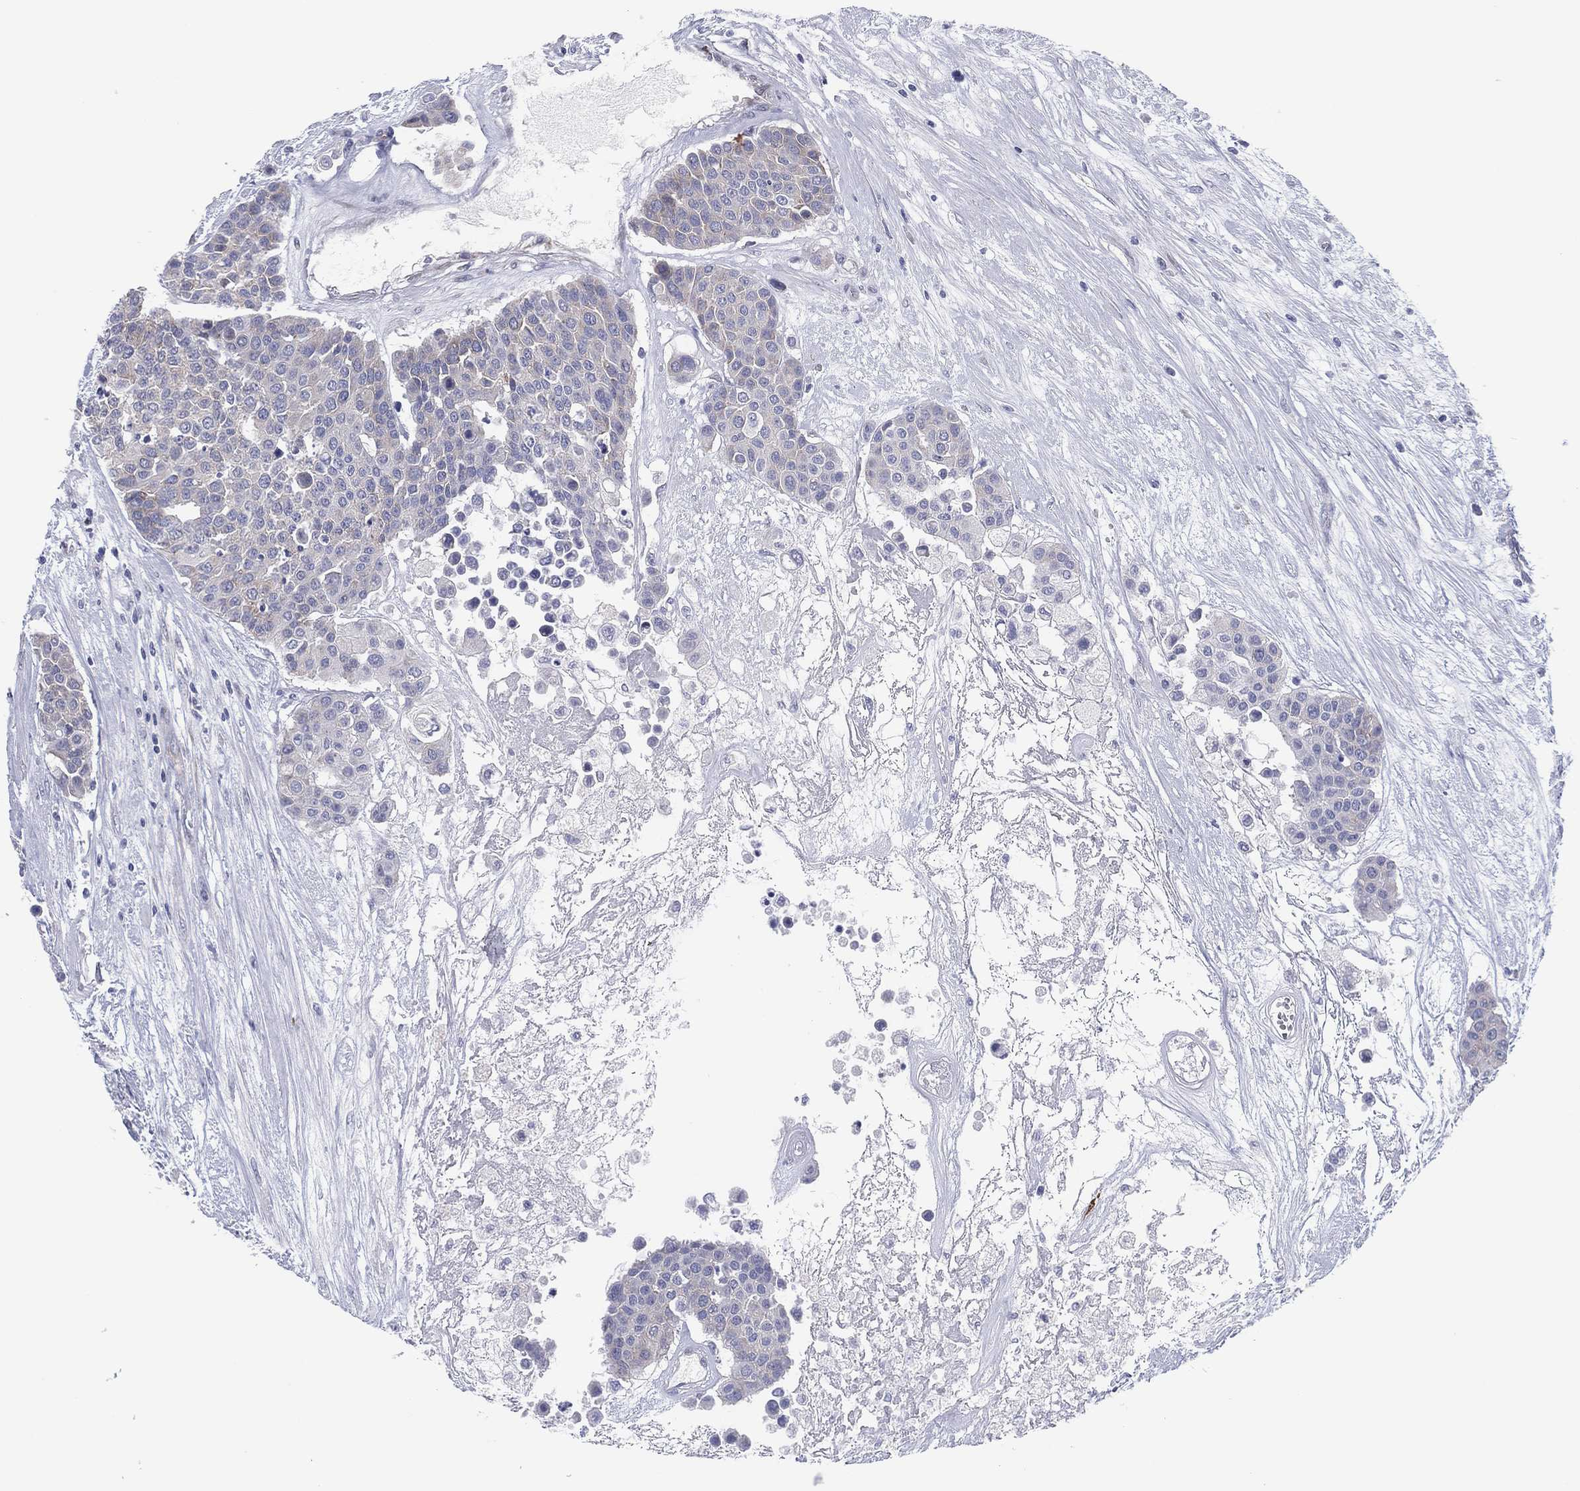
{"staining": {"intensity": "negative", "quantity": "none", "location": "none"}, "tissue": "carcinoid", "cell_type": "Tumor cells", "image_type": "cancer", "snomed": [{"axis": "morphology", "description": "Carcinoid, malignant, NOS"}, {"axis": "topography", "description": "Colon"}], "caption": "Carcinoid stained for a protein using IHC reveals no staining tumor cells.", "gene": "HEATR4", "patient": {"sex": "male", "age": 81}}